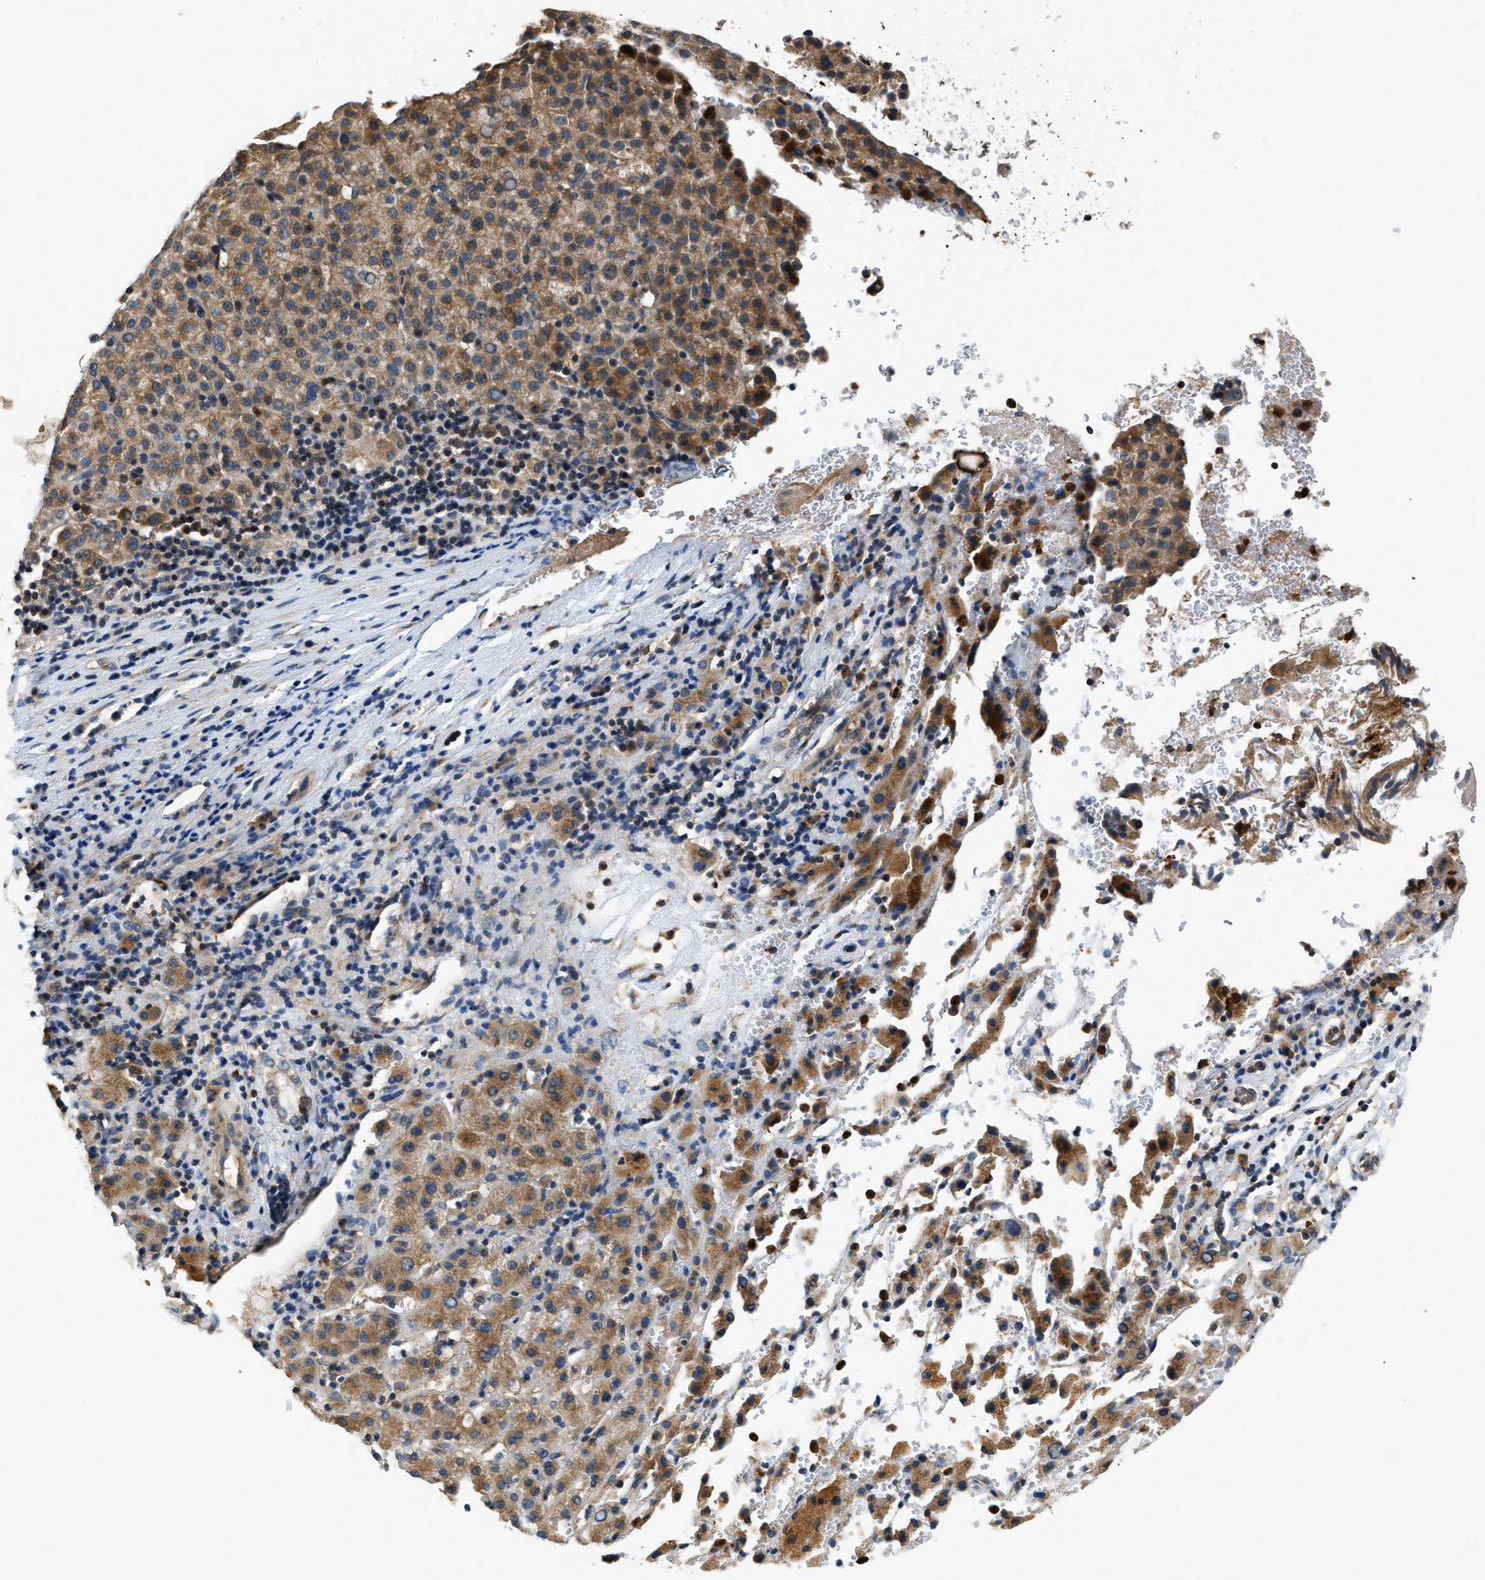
{"staining": {"intensity": "moderate", "quantity": ">75%", "location": "cytoplasmic/membranous"}, "tissue": "liver cancer", "cell_type": "Tumor cells", "image_type": "cancer", "snomed": [{"axis": "morphology", "description": "Carcinoma, Hepatocellular, NOS"}, {"axis": "topography", "description": "Liver"}], "caption": "Hepatocellular carcinoma (liver) was stained to show a protein in brown. There is medium levels of moderate cytoplasmic/membranous staining in approximately >75% of tumor cells. Nuclei are stained in blue.", "gene": "CHUK", "patient": {"sex": "female", "age": 58}}